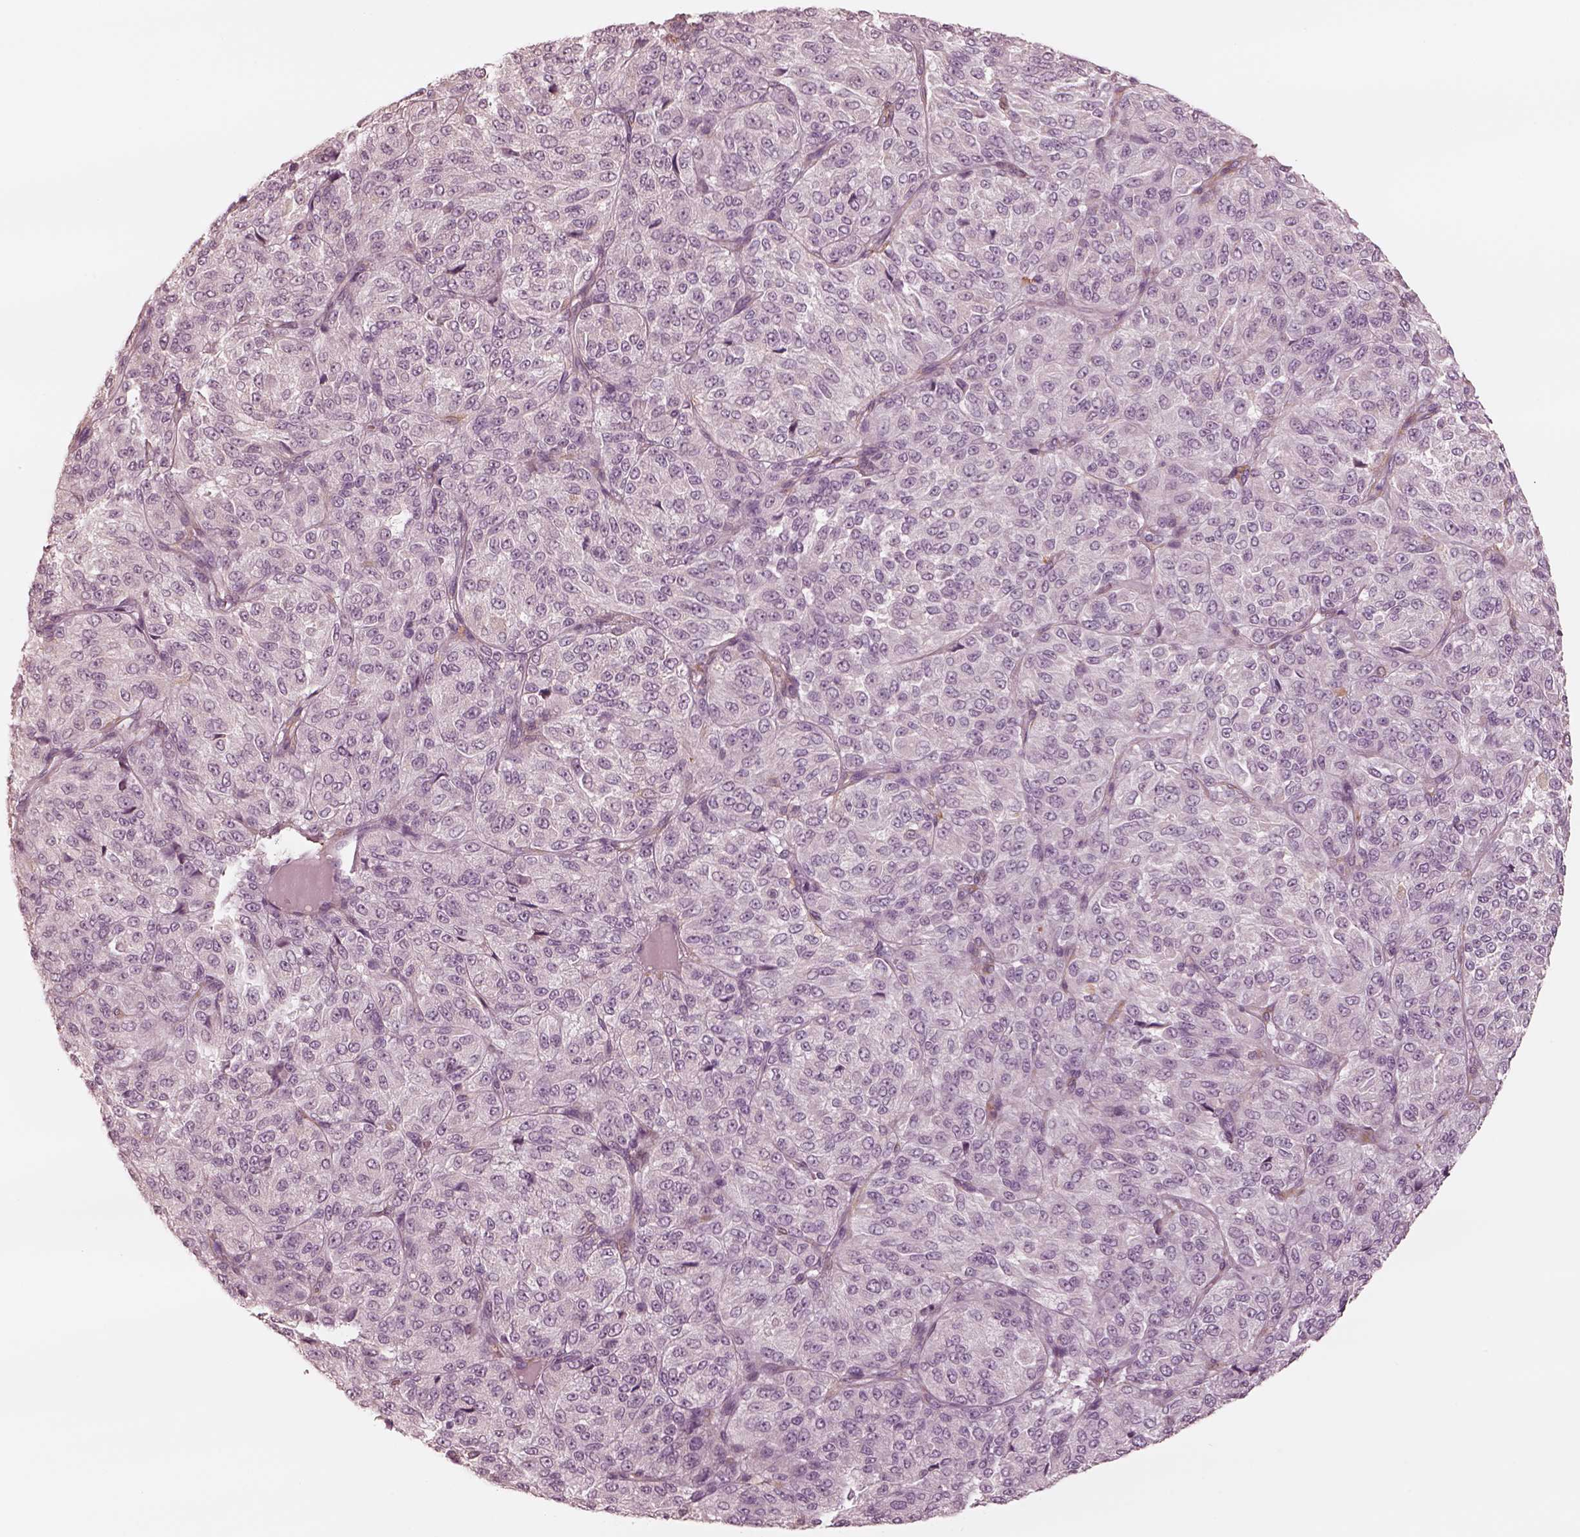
{"staining": {"intensity": "negative", "quantity": "none", "location": "none"}, "tissue": "melanoma", "cell_type": "Tumor cells", "image_type": "cancer", "snomed": [{"axis": "morphology", "description": "Malignant melanoma, Metastatic site"}, {"axis": "topography", "description": "Brain"}], "caption": "DAB immunohistochemical staining of malignant melanoma (metastatic site) displays no significant staining in tumor cells.", "gene": "DNAAF9", "patient": {"sex": "female", "age": 56}}